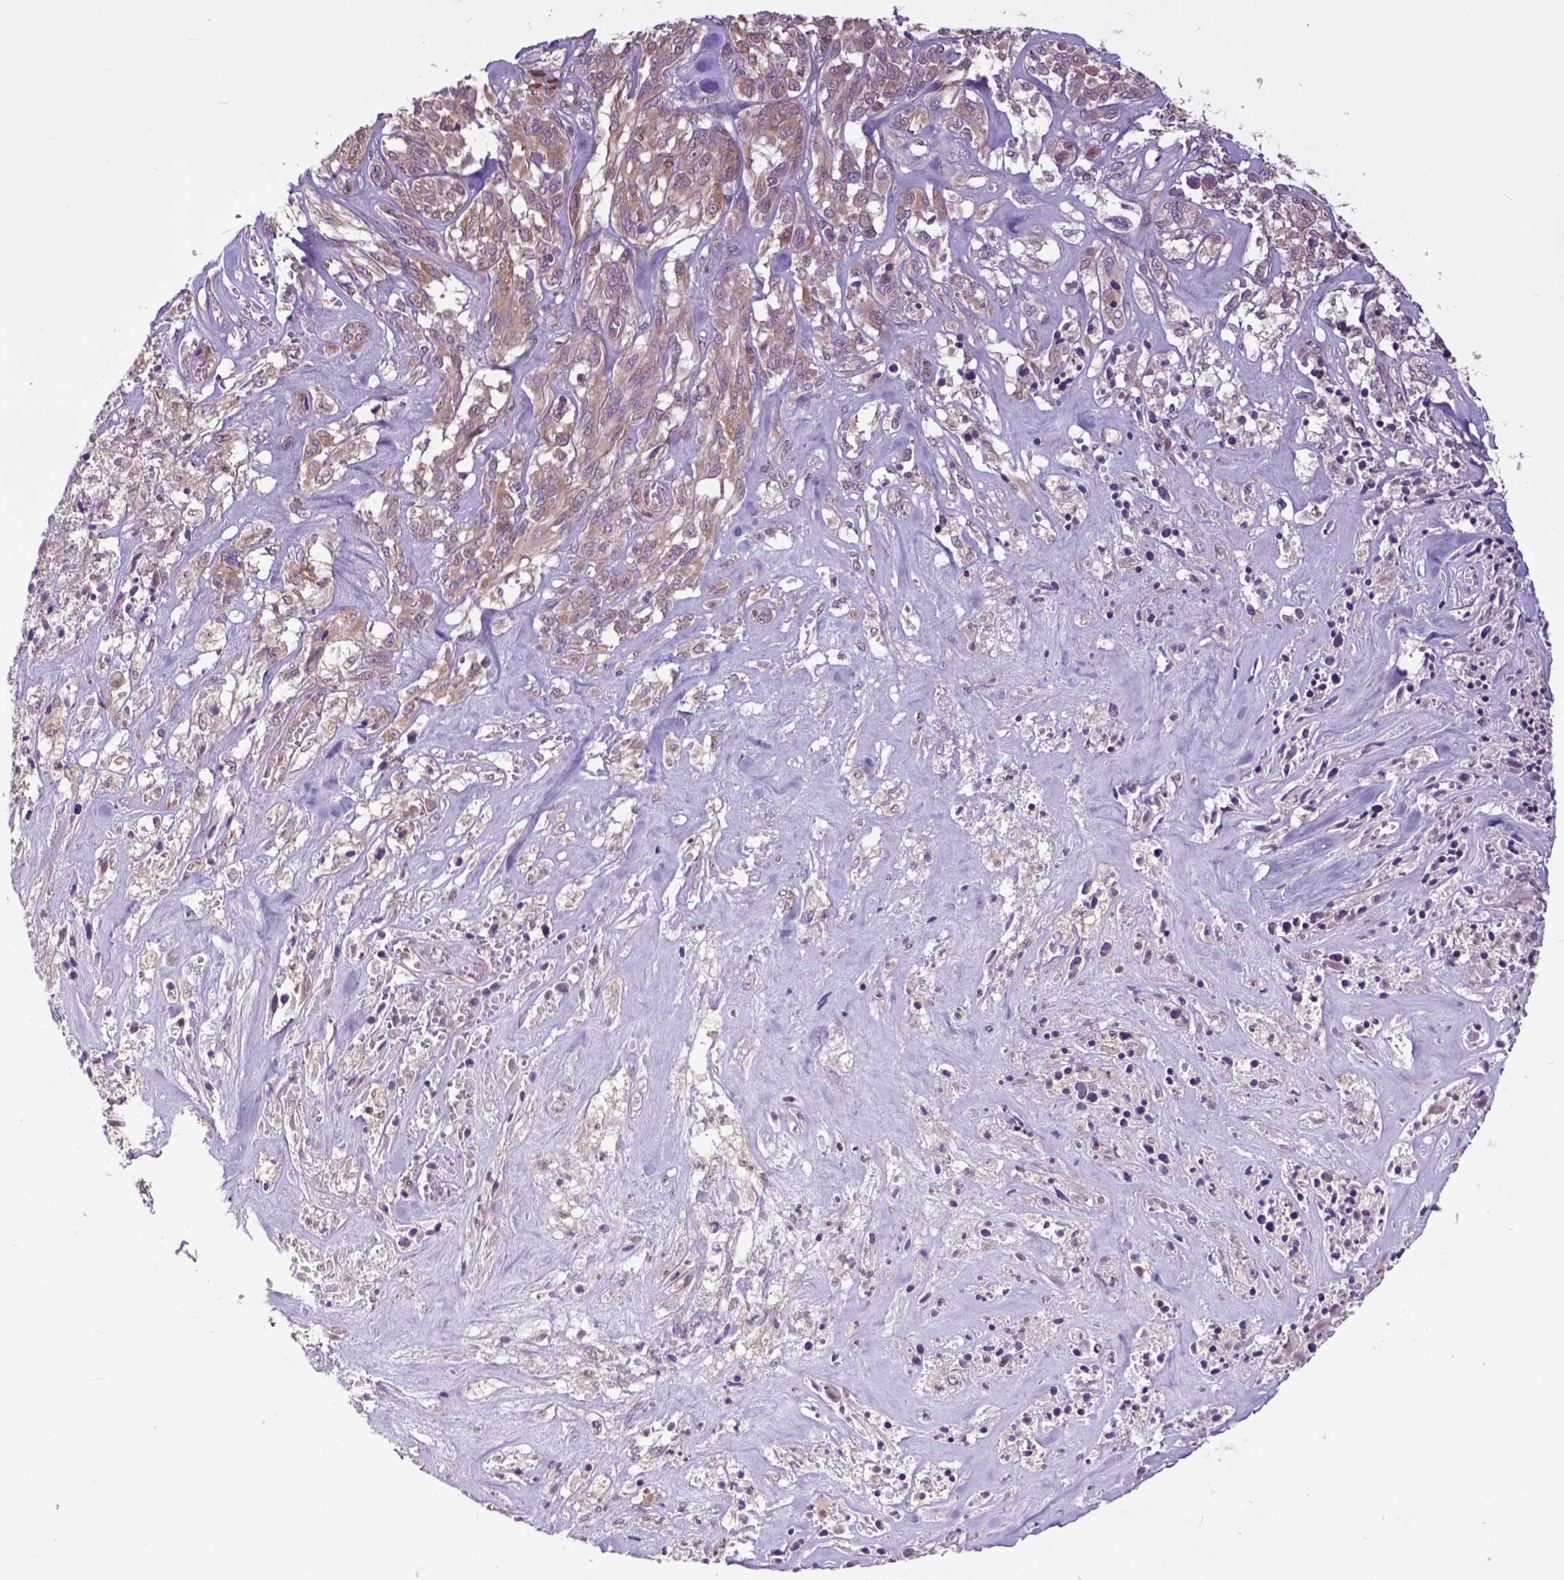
{"staining": {"intensity": "weak", "quantity": ">75%", "location": "cytoplasmic/membranous"}, "tissue": "melanoma", "cell_type": "Tumor cells", "image_type": "cancer", "snomed": [{"axis": "morphology", "description": "Malignant melanoma, NOS"}, {"axis": "topography", "description": "Skin"}], "caption": "This histopathology image displays malignant melanoma stained with immunohistochemistry (IHC) to label a protein in brown. The cytoplasmic/membranous of tumor cells show weak positivity for the protein. Nuclei are counter-stained blue.", "gene": "ARL1", "patient": {"sex": "female", "age": 91}}